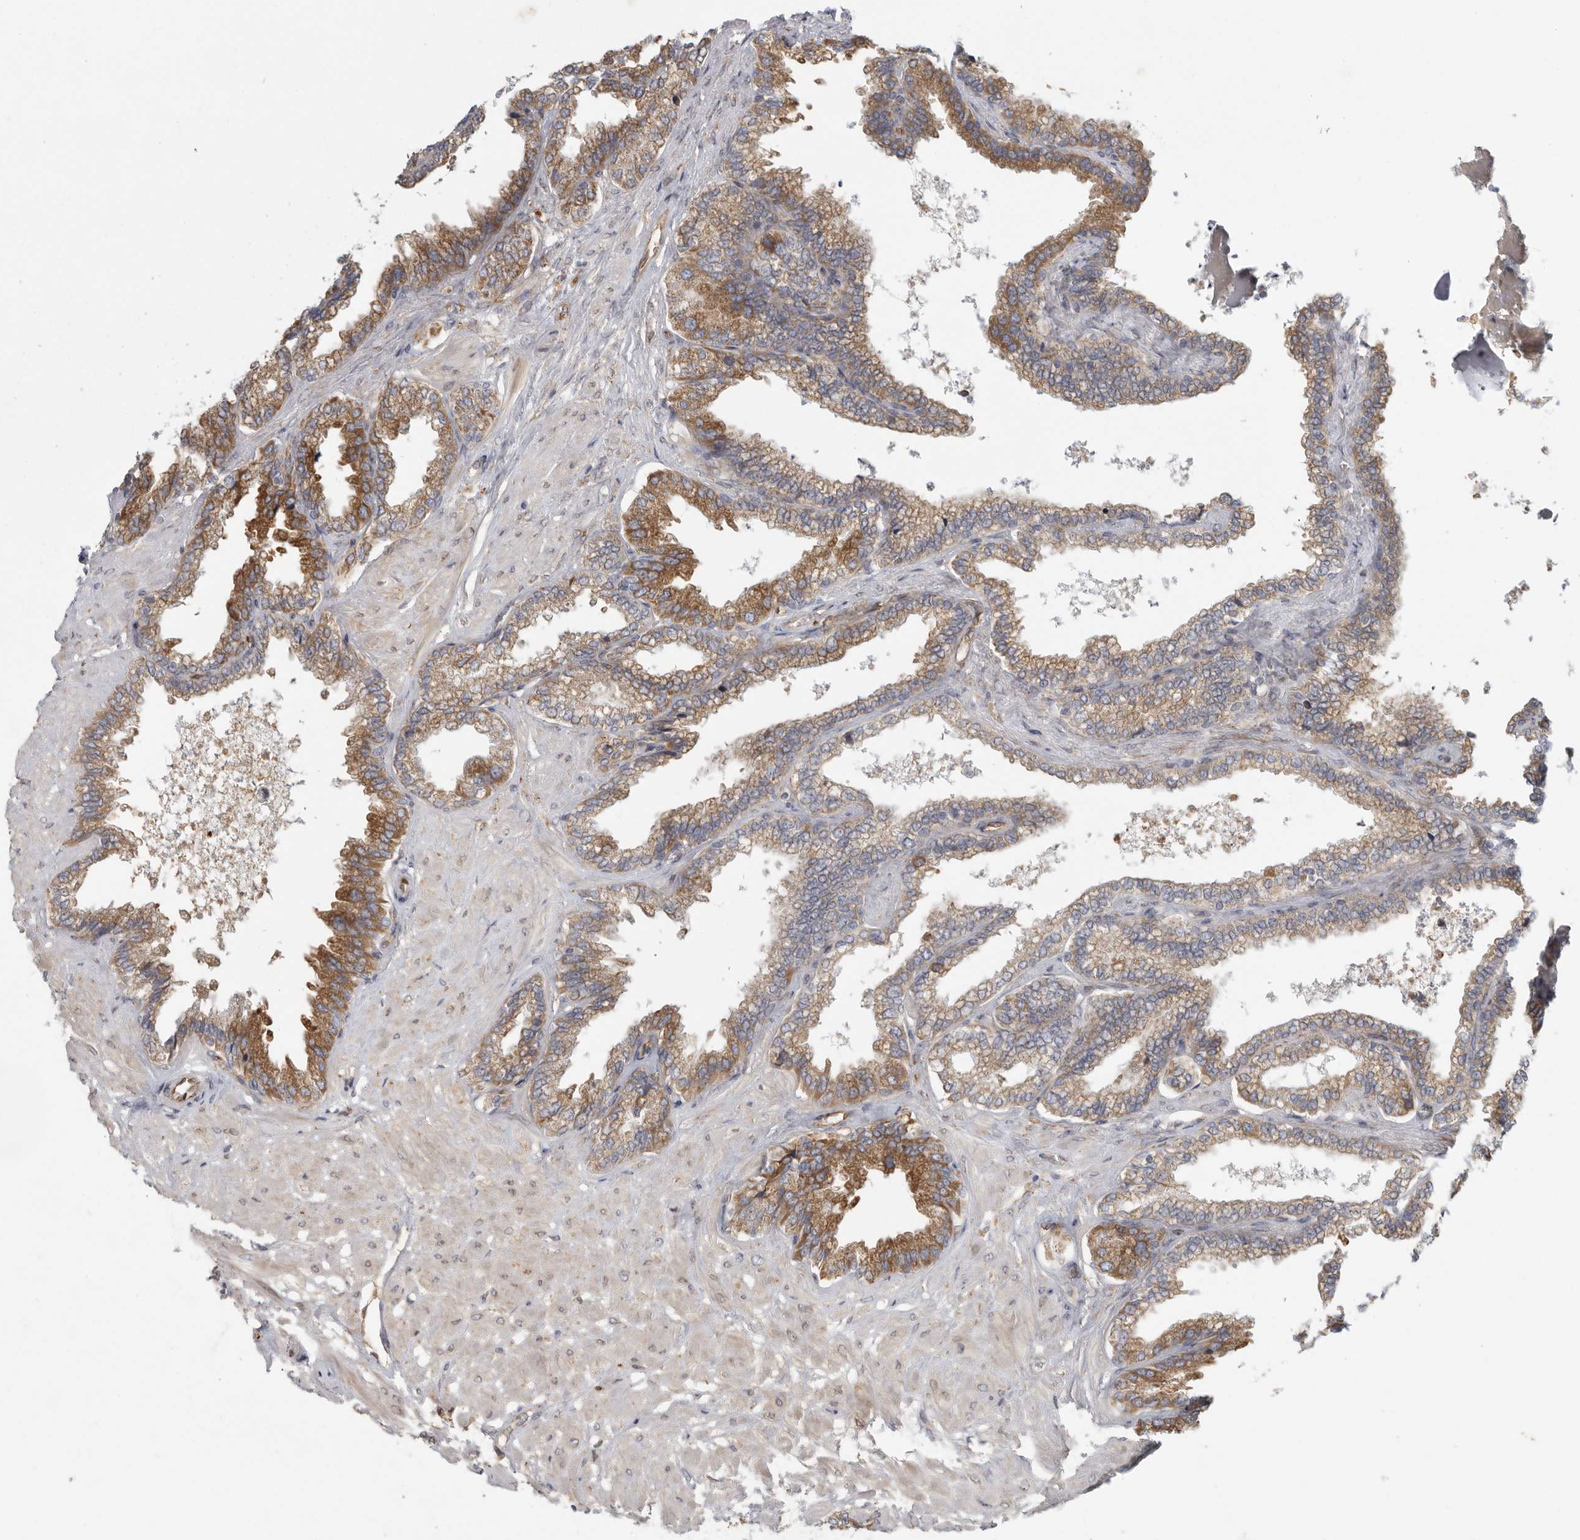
{"staining": {"intensity": "moderate", "quantity": ">75%", "location": "cytoplasmic/membranous"}, "tissue": "seminal vesicle", "cell_type": "Glandular cells", "image_type": "normal", "snomed": [{"axis": "morphology", "description": "Normal tissue, NOS"}, {"axis": "topography", "description": "Seminal veicle"}], "caption": "Glandular cells demonstrate moderate cytoplasmic/membranous staining in approximately >75% of cells in normal seminal vesicle.", "gene": "BCAP29", "patient": {"sex": "male", "age": 46}}